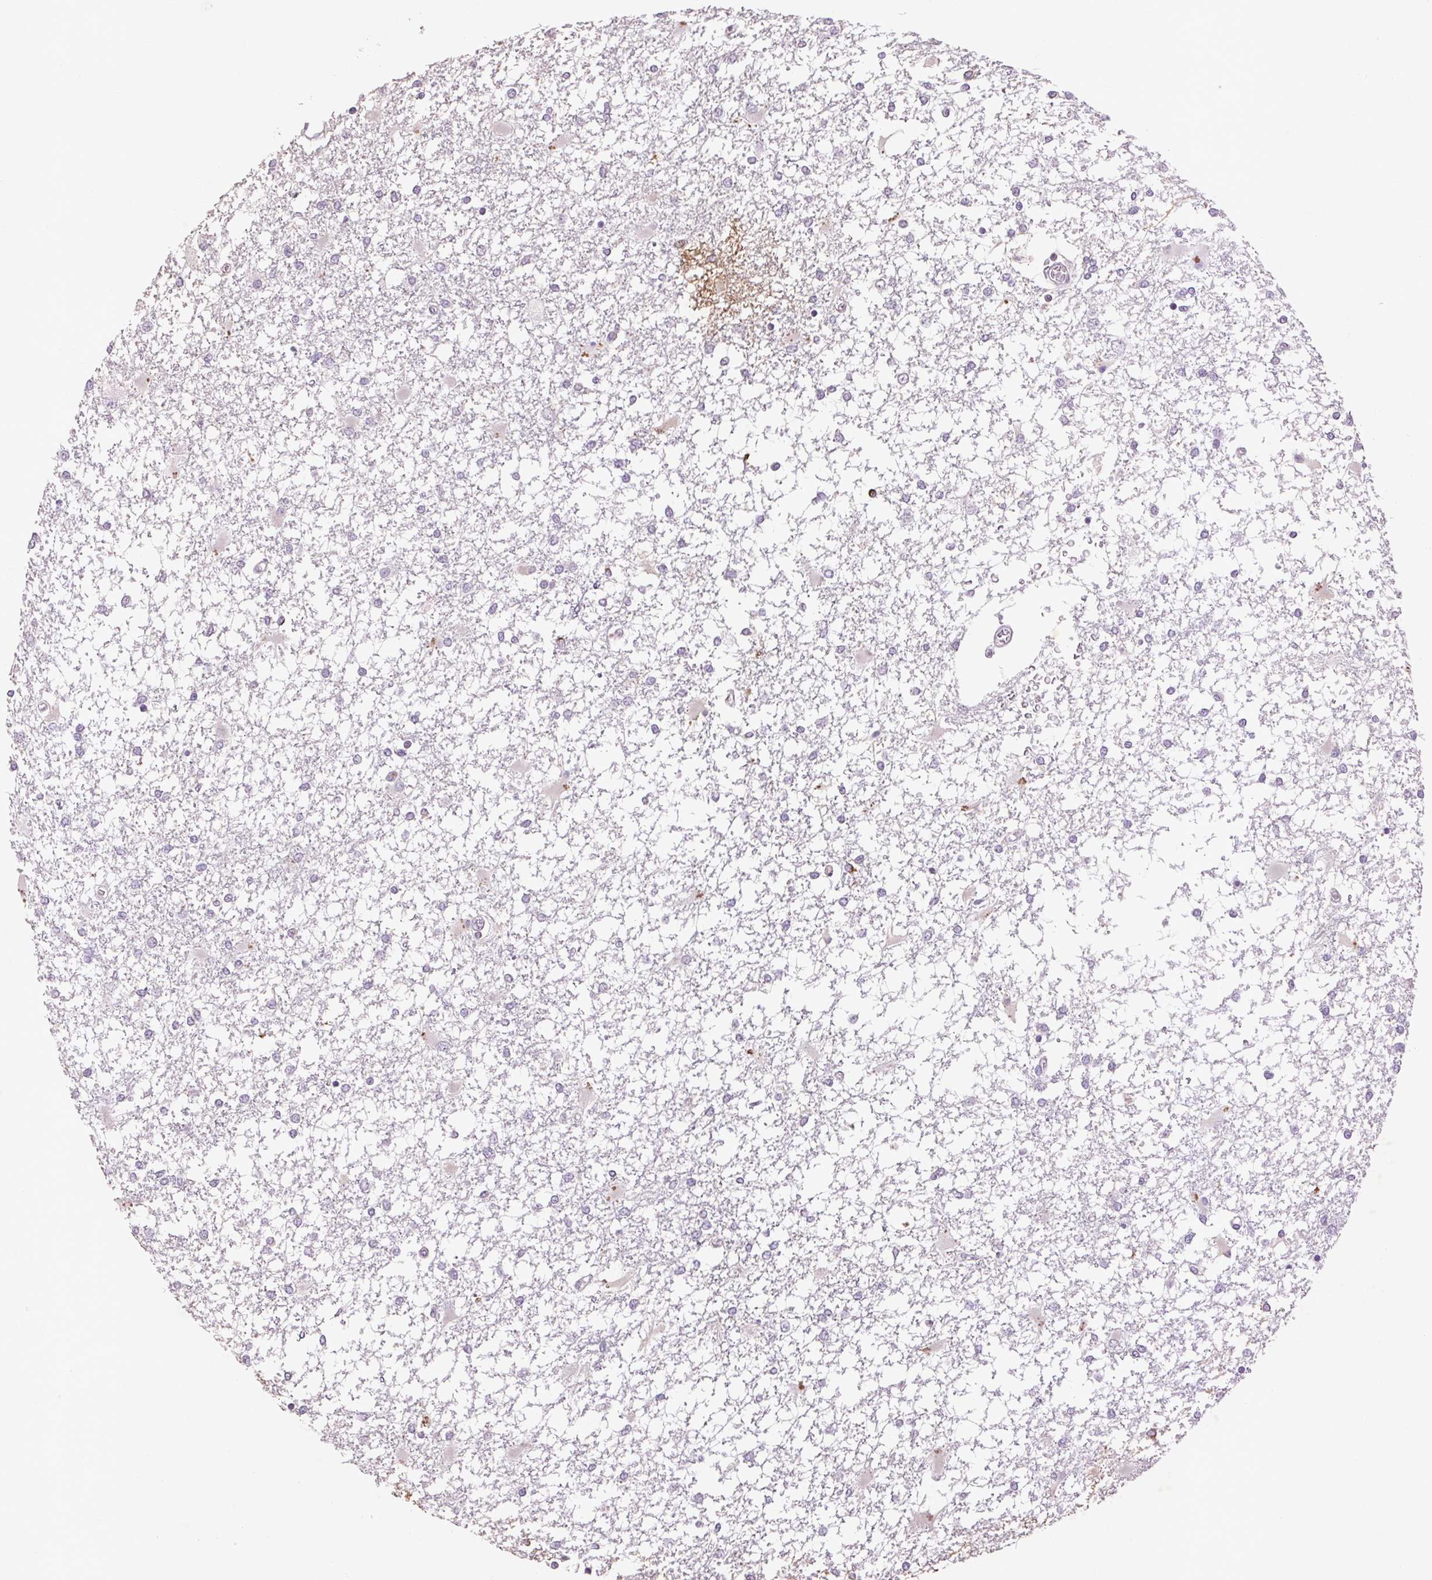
{"staining": {"intensity": "negative", "quantity": "none", "location": "none"}, "tissue": "glioma", "cell_type": "Tumor cells", "image_type": "cancer", "snomed": [{"axis": "morphology", "description": "Glioma, malignant, High grade"}, {"axis": "topography", "description": "Cerebral cortex"}], "caption": "This micrograph is of glioma stained with immunohistochemistry to label a protein in brown with the nuclei are counter-stained blue. There is no staining in tumor cells.", "gene": "FNDC7", "patient": {"sex": "male", "age": 79}}